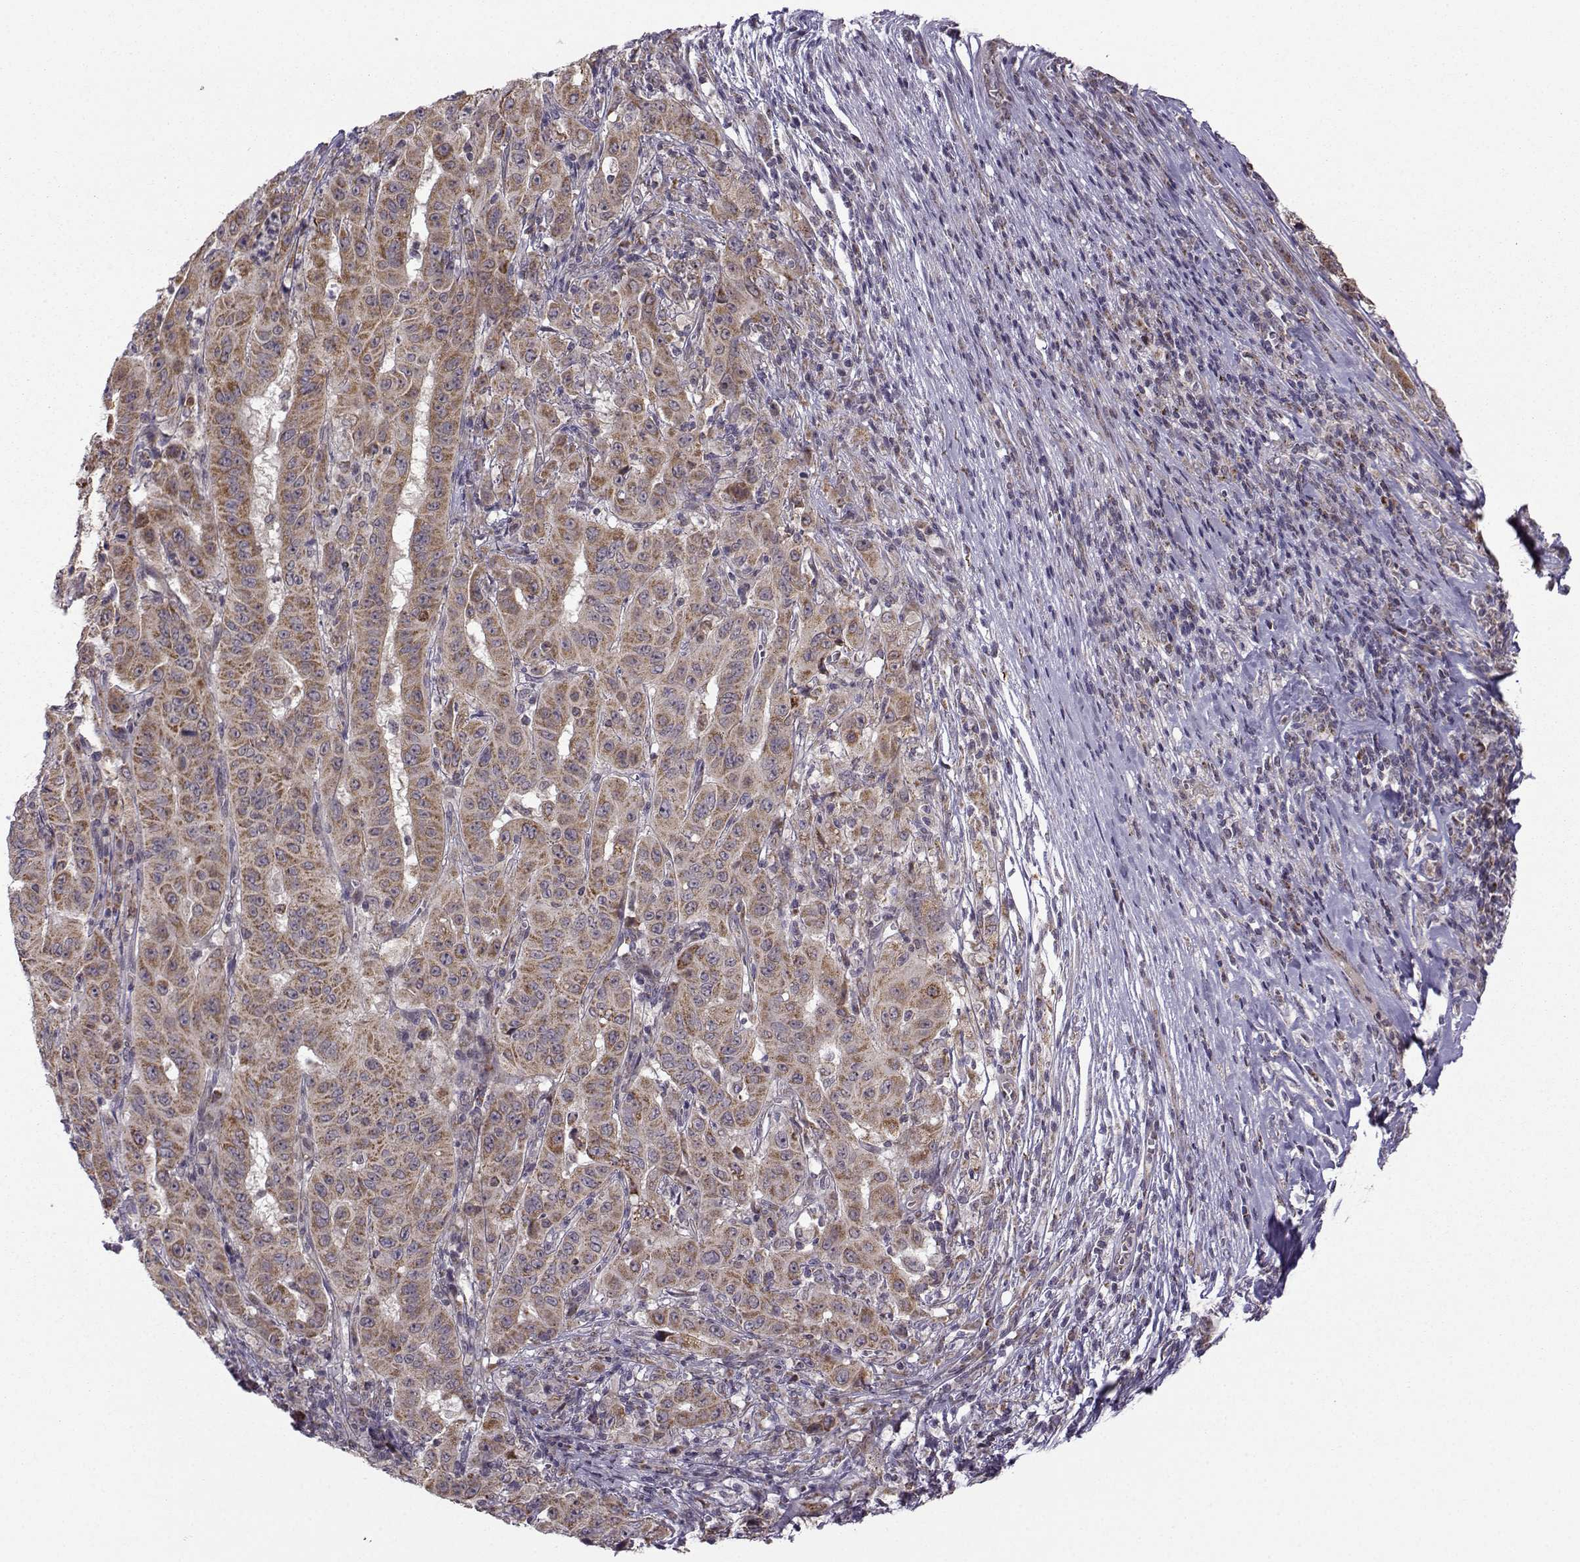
{"staining": {"intensity": "moderate", "quantity": ">75%", "location": "cytoplasmic/membranous"}, "tissue": "pancreatic cancer", "cell_type": "Tumor cells", "image_type": "cancer", "snomed": [{"axis": "morphology", "description": "Adenocarcinoma, NOS"}, {"axis": "topography", "description": "Pancreas"}], "caption": "IHC image of human pancreatic cancer stained for a protein (brown), which exhibits medium levels of moderate cytoplasmic/membranous positivity in approximately >75% of tumor cells.", "gene": "NECAB3", "patient": {"sex": "male", "age": 63}}